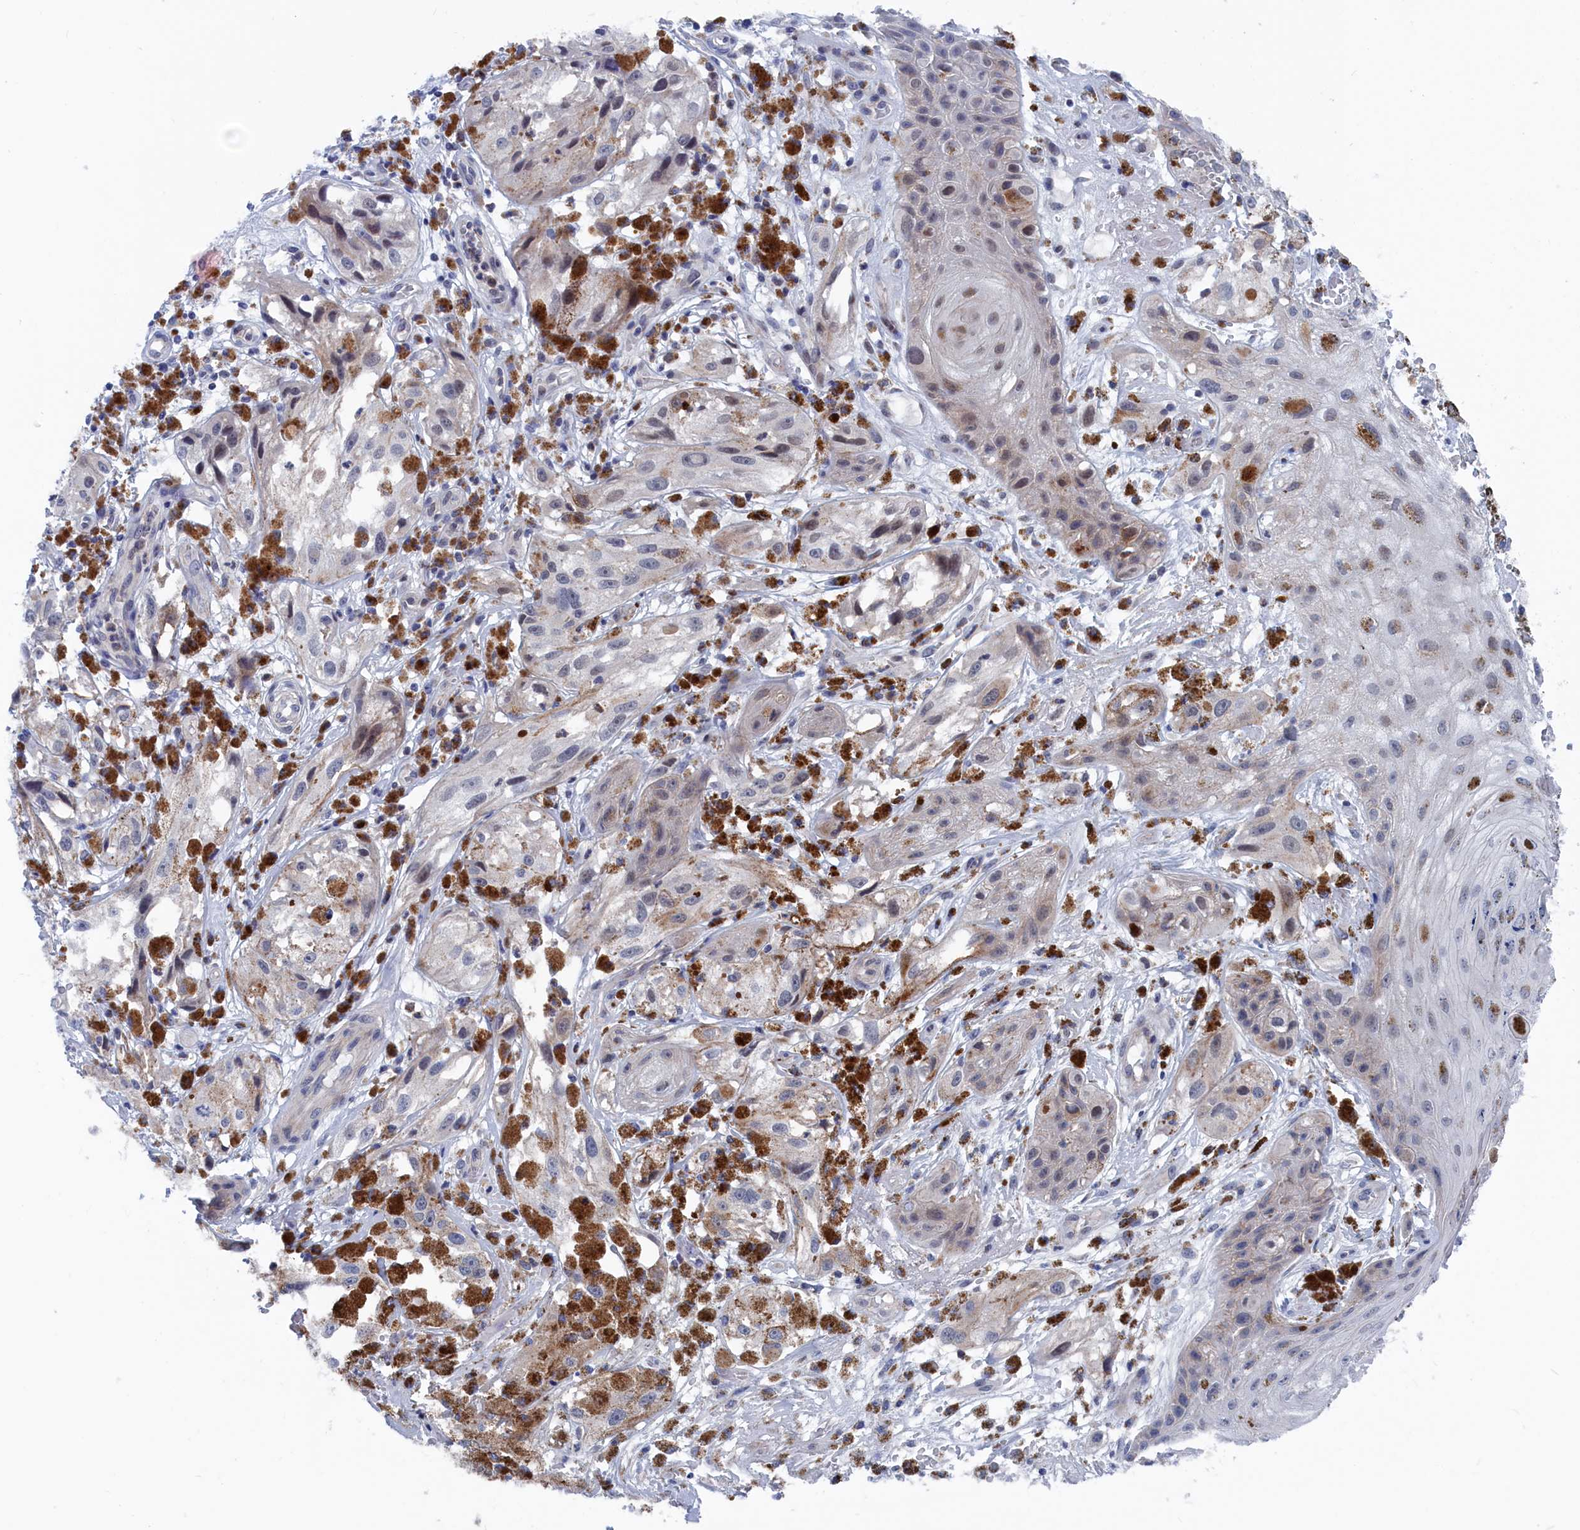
{"staining": {"intensity": "negative", "quantity": "none", "location": "none"}, "tissue": "melanoma", "cell_type": "Tumor cells", "image_type": "cancer", "snomed": [{"axis": "morphology", "description": "Malignant melanoma, NOS"}, {"axis": "topography", "description": "Skin"}], "caption": "Immunohistochemistry image of neoplastic tissue: melanoma stained with DAB (3,3'-diaminobenzidine) demonstrates no significant protein staining in tumor cells.", "gene": "MARCHF3", "patient": {"sex": "male", "age": 88}}